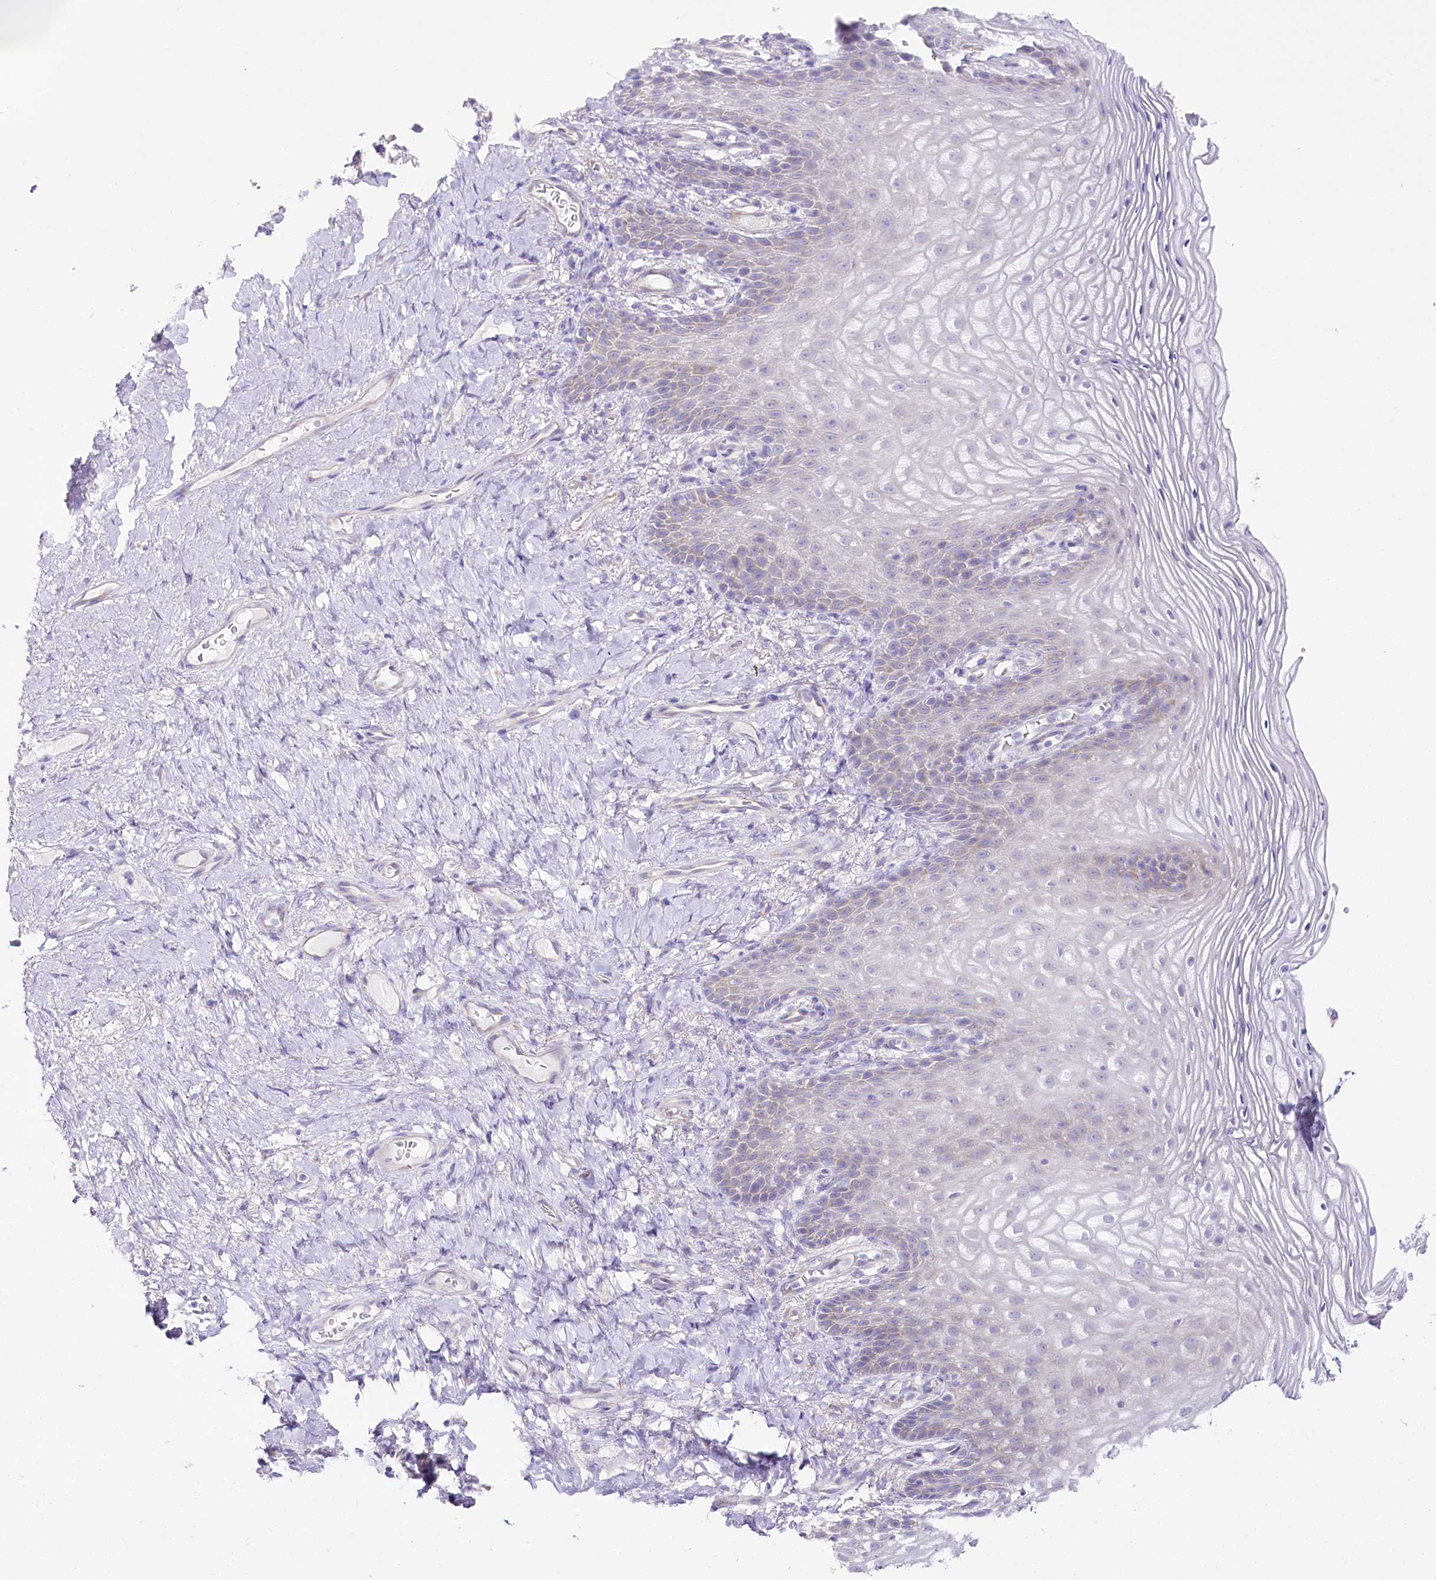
{"staining": {"intensity": "negative", "quantity": "none", "location": "none"}, "tissue": "vagina", "cell_type": "Squamous epithelial cells", "image_type": "normal", "snomed": [{"axis": "morphology", "description": "Normal tissue, NOS"}, {"axis": "topography", "description": "Vagina"}], "caption": "Image shows no protein staining in squamous epithelial cells of unremarkable vagina.", "gene": "CSN3", "patient": {"sex": "female", "age": 60}}